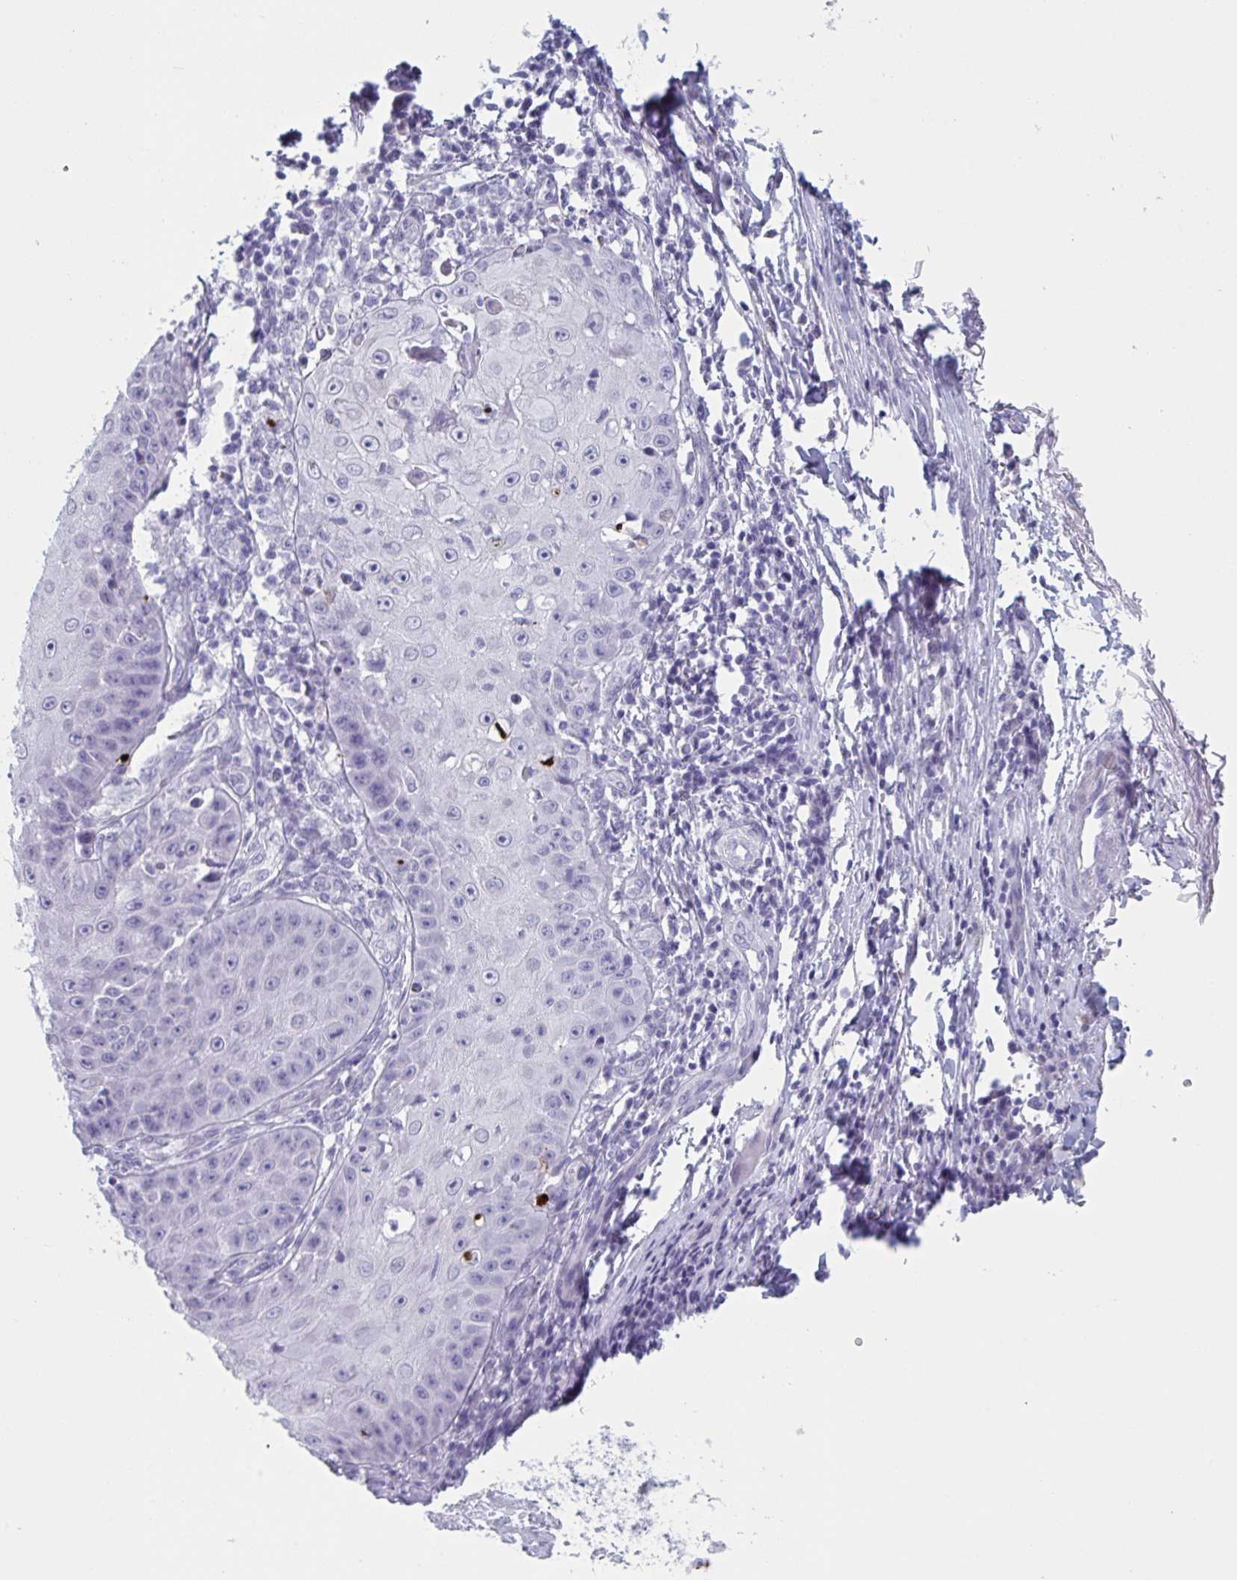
{"staining": {"intensity": "negative", "quantity": "none", "location": "none"}, "tissue": "skin cancer", "cell_type": "Tumor cells", "image_type": "cancer", "snomed": [{"axis": "morphology", "description": "Squamous cell carcinoma, NOS"}, {"axis": "topography", "description": "Skin"}], "caption": "The photomicrograph demonstrates no significant positivity in tumor cells of skin squamous cell carcinoma.", "gene": "HSD11B2", "patient": {"sex": "male", "age": 70}}